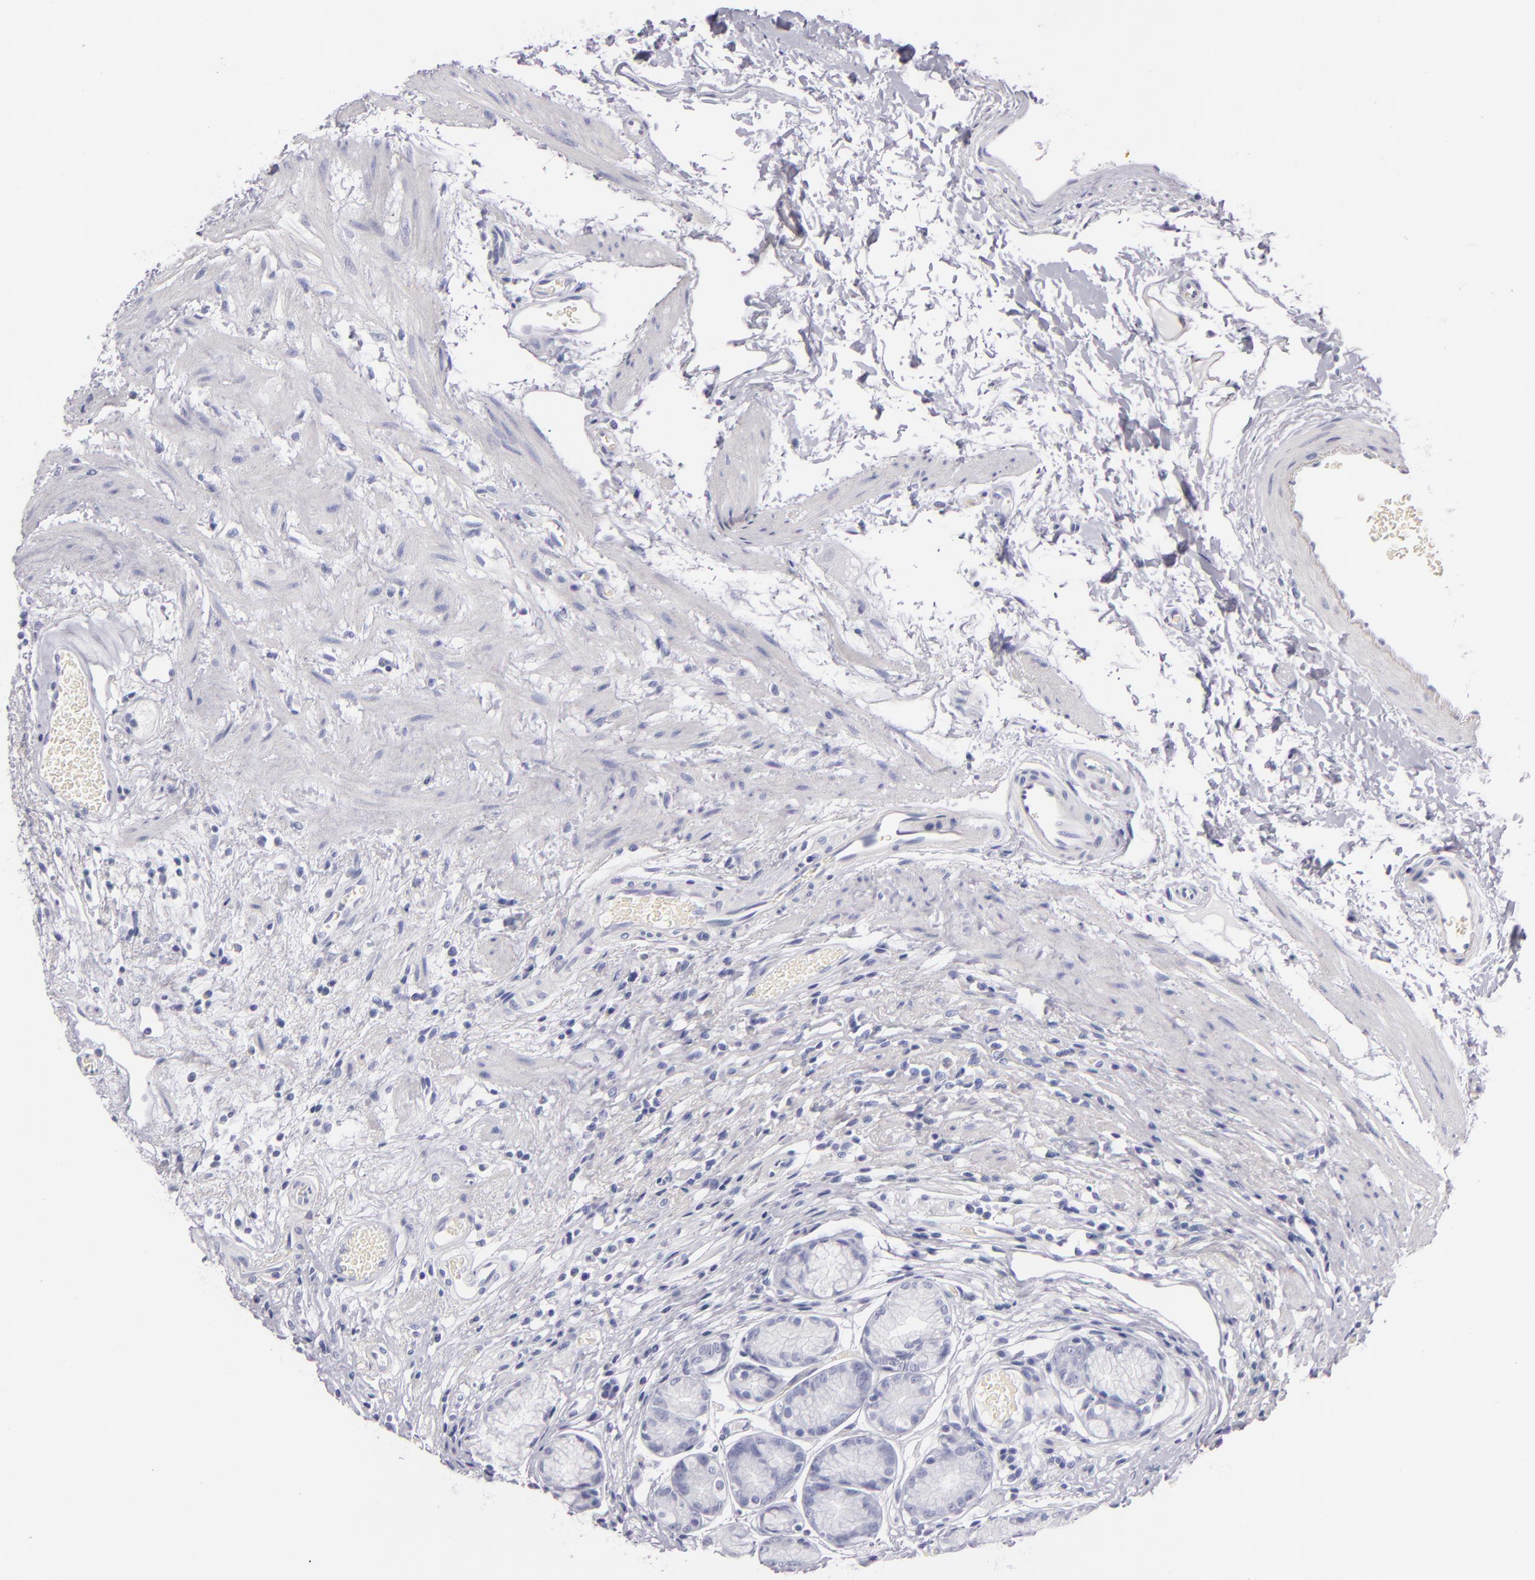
{"staining": {"intensity": "negative", "quantity": "none", "location": "none"}, "tissue": "stomach", "cell_type": "Glandular cells", "image_type": "normal", "snomed": [{"axis": "morphology", "description": "Normal tissue, NOS"}, {"axis": "morphology", "description": "Inflammation, NOS"}, {"axis": "topography", "description": "Stomach, lower"}], "caption": "Stomach was stained to show a protein in brown. There is no significant staining in glandular cells. The staining was performed using DAB (3,3'-diaminobenzidine) to visualize the protein expression in brown, while the nuclei were stained in blue with hematoxylin (Magnification: 20x).", "gene": "FABP1", "patient": {"sex": "male", "age": 59}}